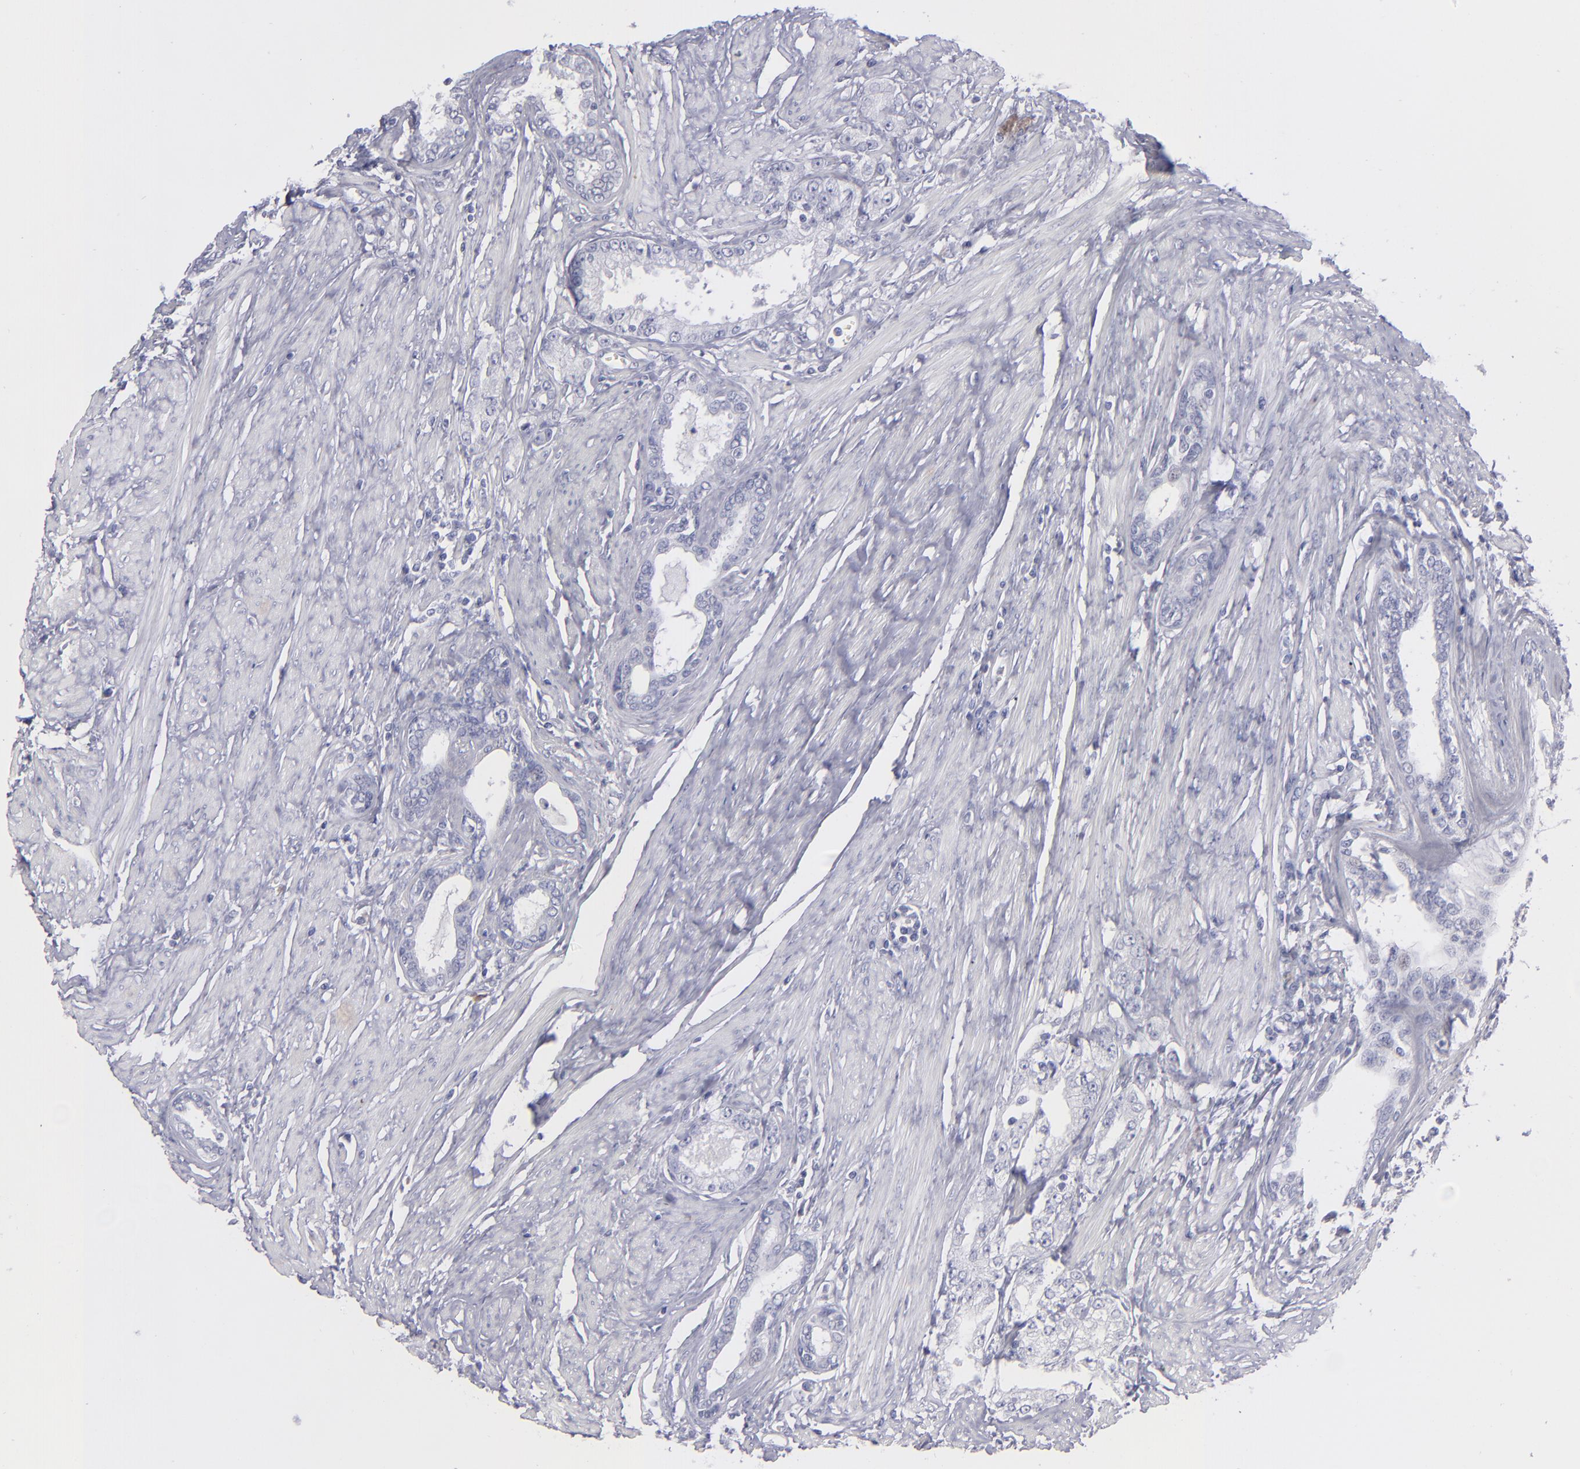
{"staining": {"intensity": "negative", "quantity": "none", "location": "none"}, "tissue": "prostate cancer", "cell_type": "Tumor cells", "image_type": "cancer", "snomed": [{"axis": "morphology", "description": "Adenocarcinoma, Medium grade"}, {"axis": "topography", "description": "Prostate"}], "caption": "Adenocarcinoma (medium-grade) (prostate) stained for a protein using IHC shows no expression tumor cells.", "gene": "ITGB4", "patient": {"sex": "male", "age": 72}}